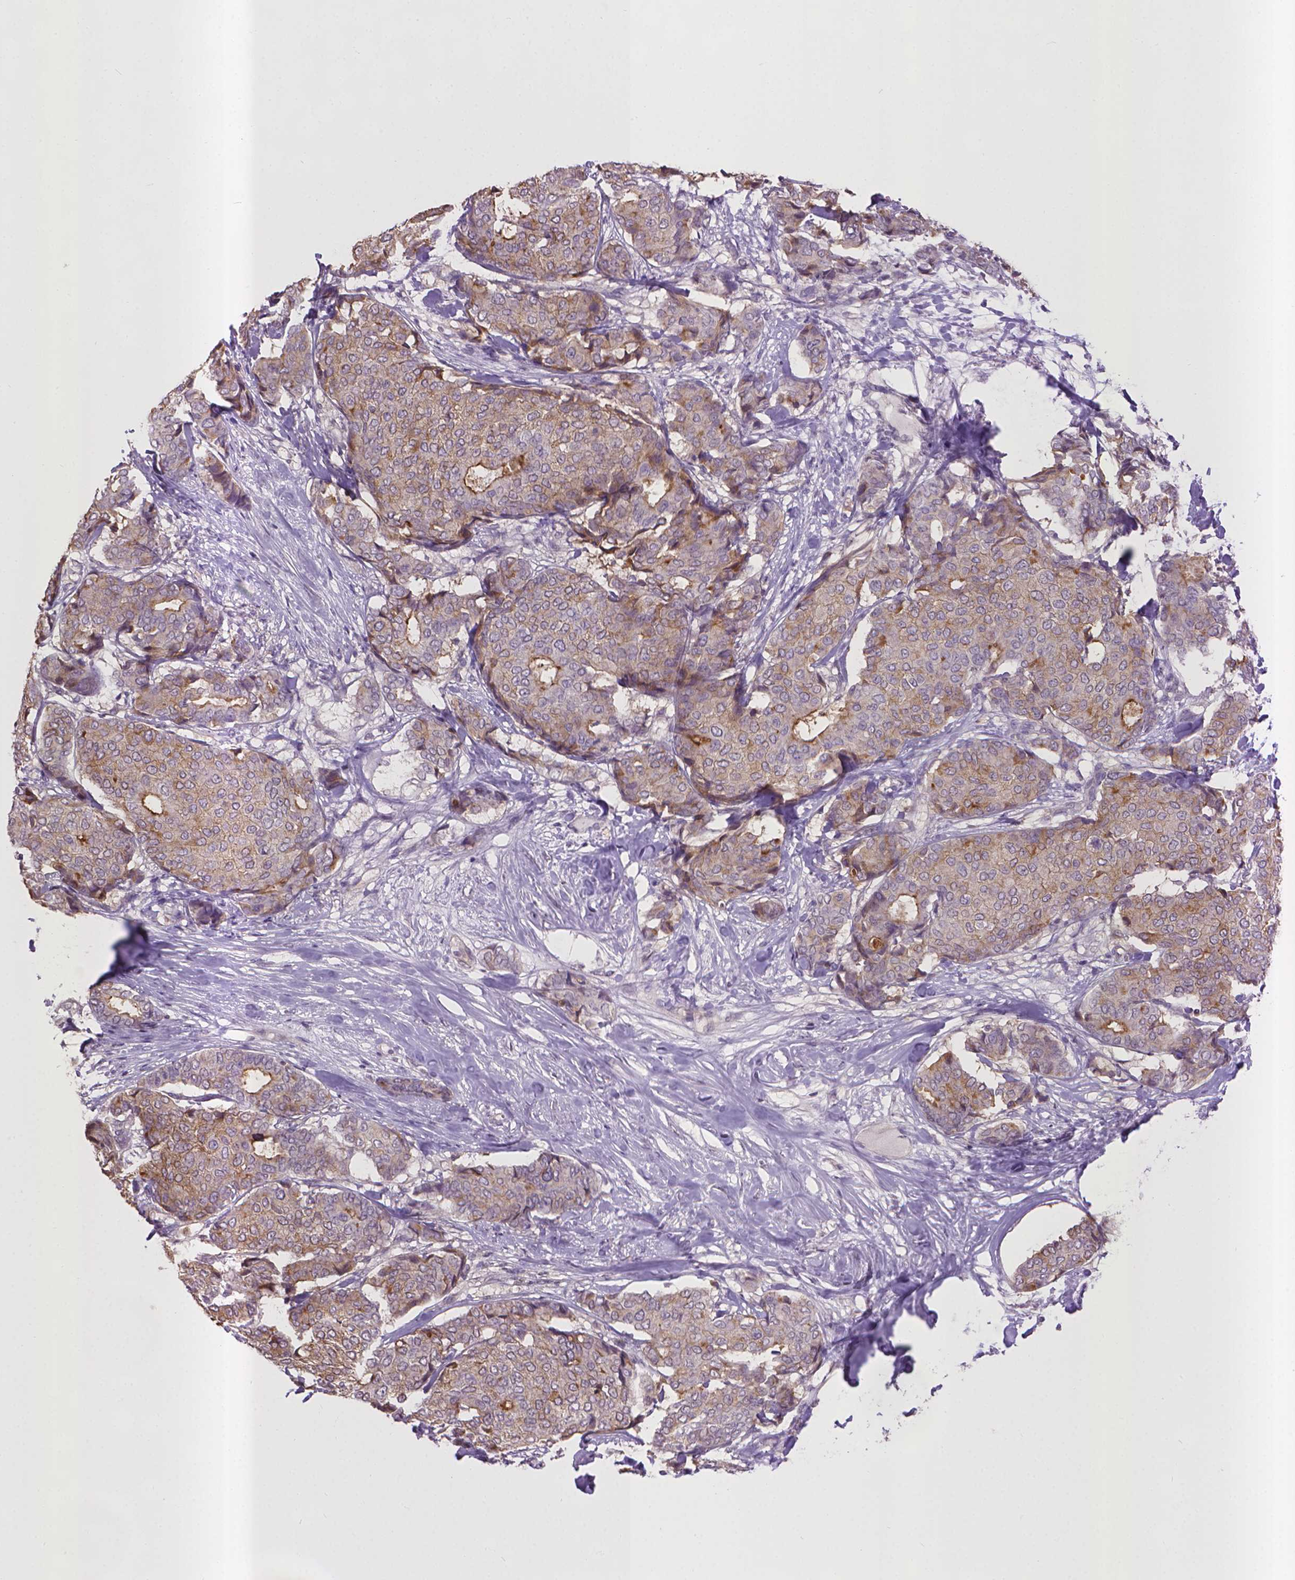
{"staining": {"intensity": "moderate", "quantity": "<25%", "location": "cytoplasmic/membranous"}, "tissue": "breast cancer", "cell_type": "Tumor cells", "image_type": "cancer", "snomed": [{"axis": "morphology", "description": "Duct carcinoma"}, {"axis": "topography", "description": "Breast"}], "caption": "Breast infiltrating ductal carcinoma stained for a protein (brown) demonstrates moderate cytoplasmic/membranous positive positivity in approximately <25% of tumor cells.", "gene": "CPM", "patient": {"sex": "female", "age": 75}}